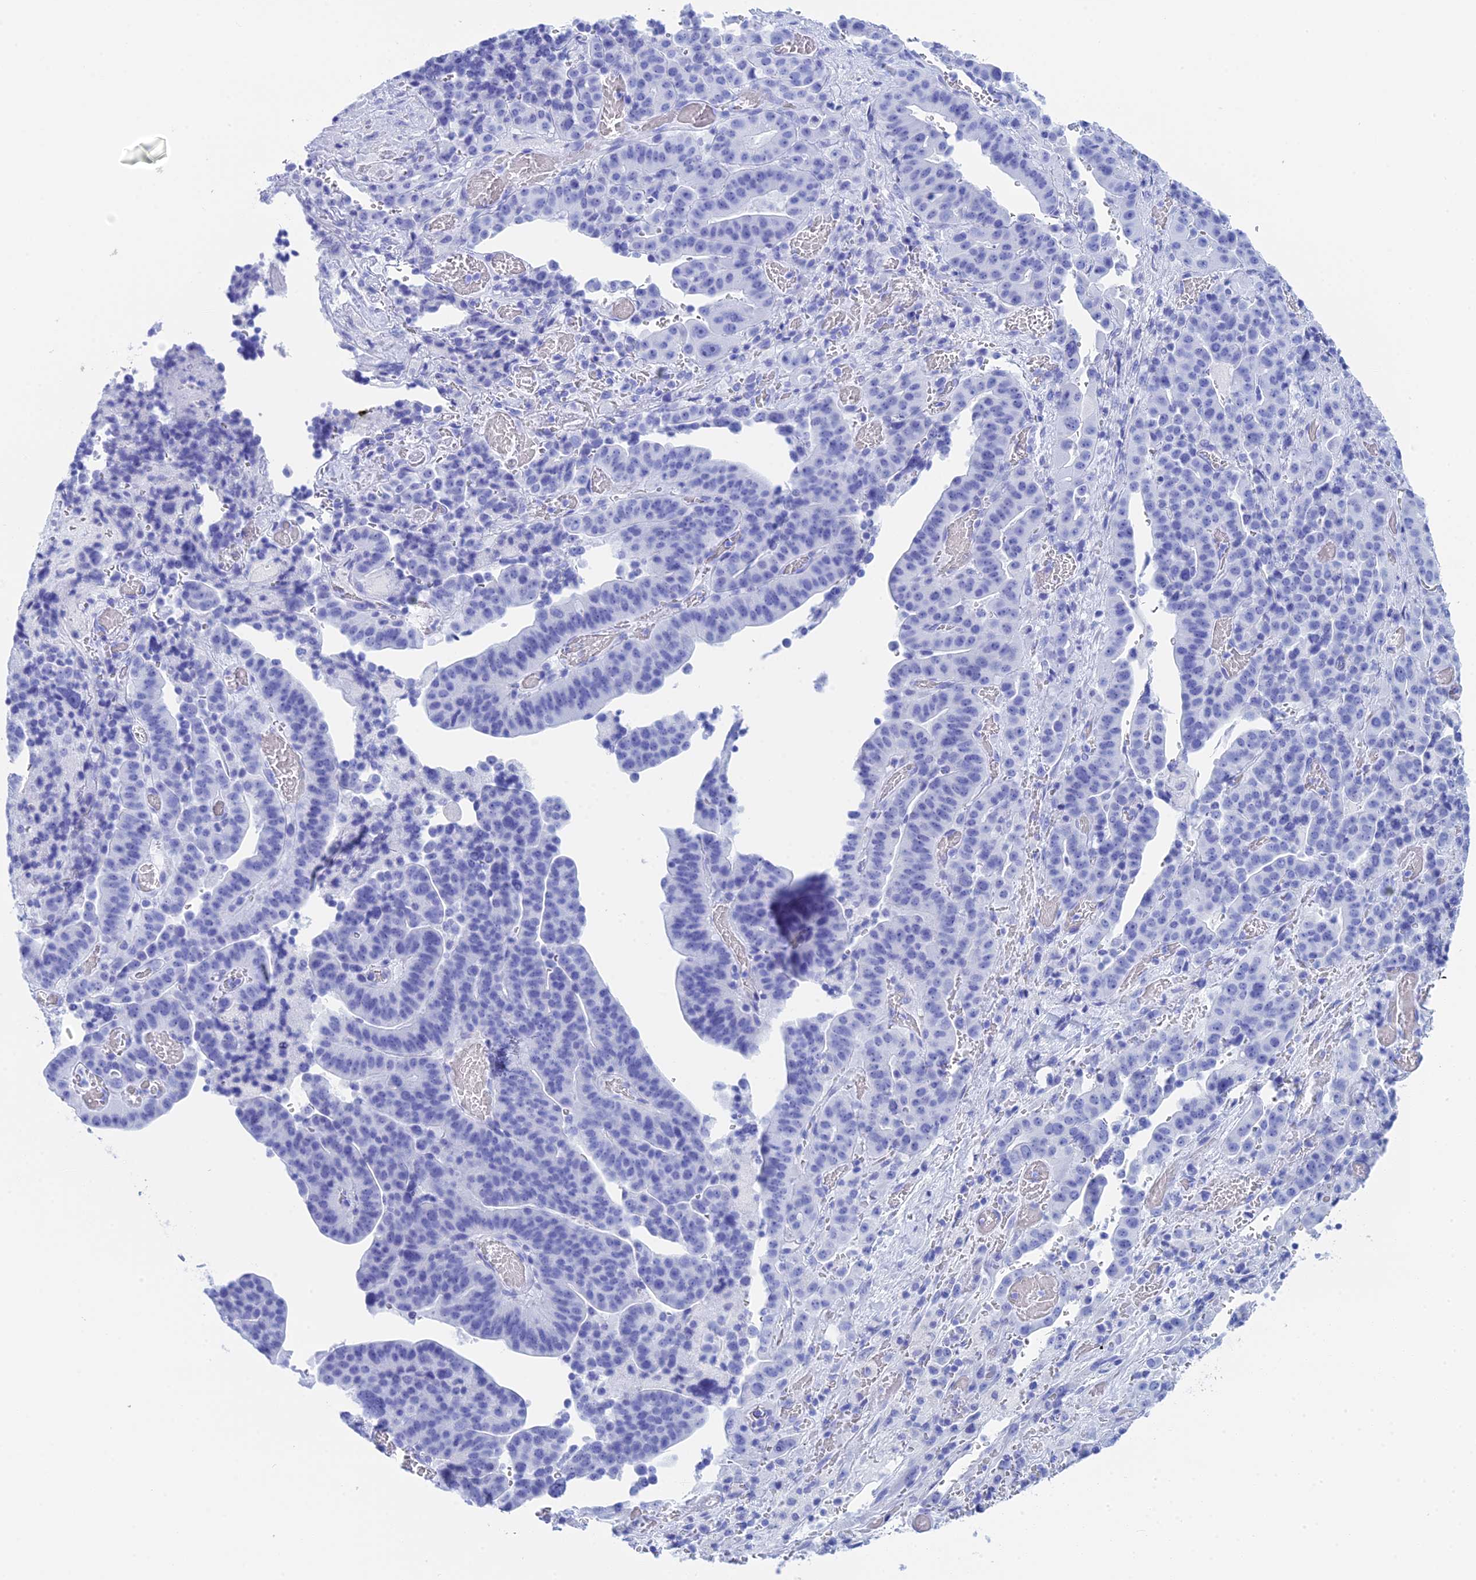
{"staining": {"intensity": "negative", "quantity": "none", "location": "none"}, "tissue": "stomach cancer", "cell_type": "Tumor cells", "image_type": "cancer", "snomed": [{"axis": "morphology", "description": "Adenocarcinoma, NOS"}, {"axis": "topography", "description": "Stomach"}], "caption": "DAB (3,3'-diaminobenzidine) immunohistochemical staining of human stomach cancer displays no significant staining in tumor cells.", "gene": "TEX101", "patient": {"sex": "male", "age": 48}}